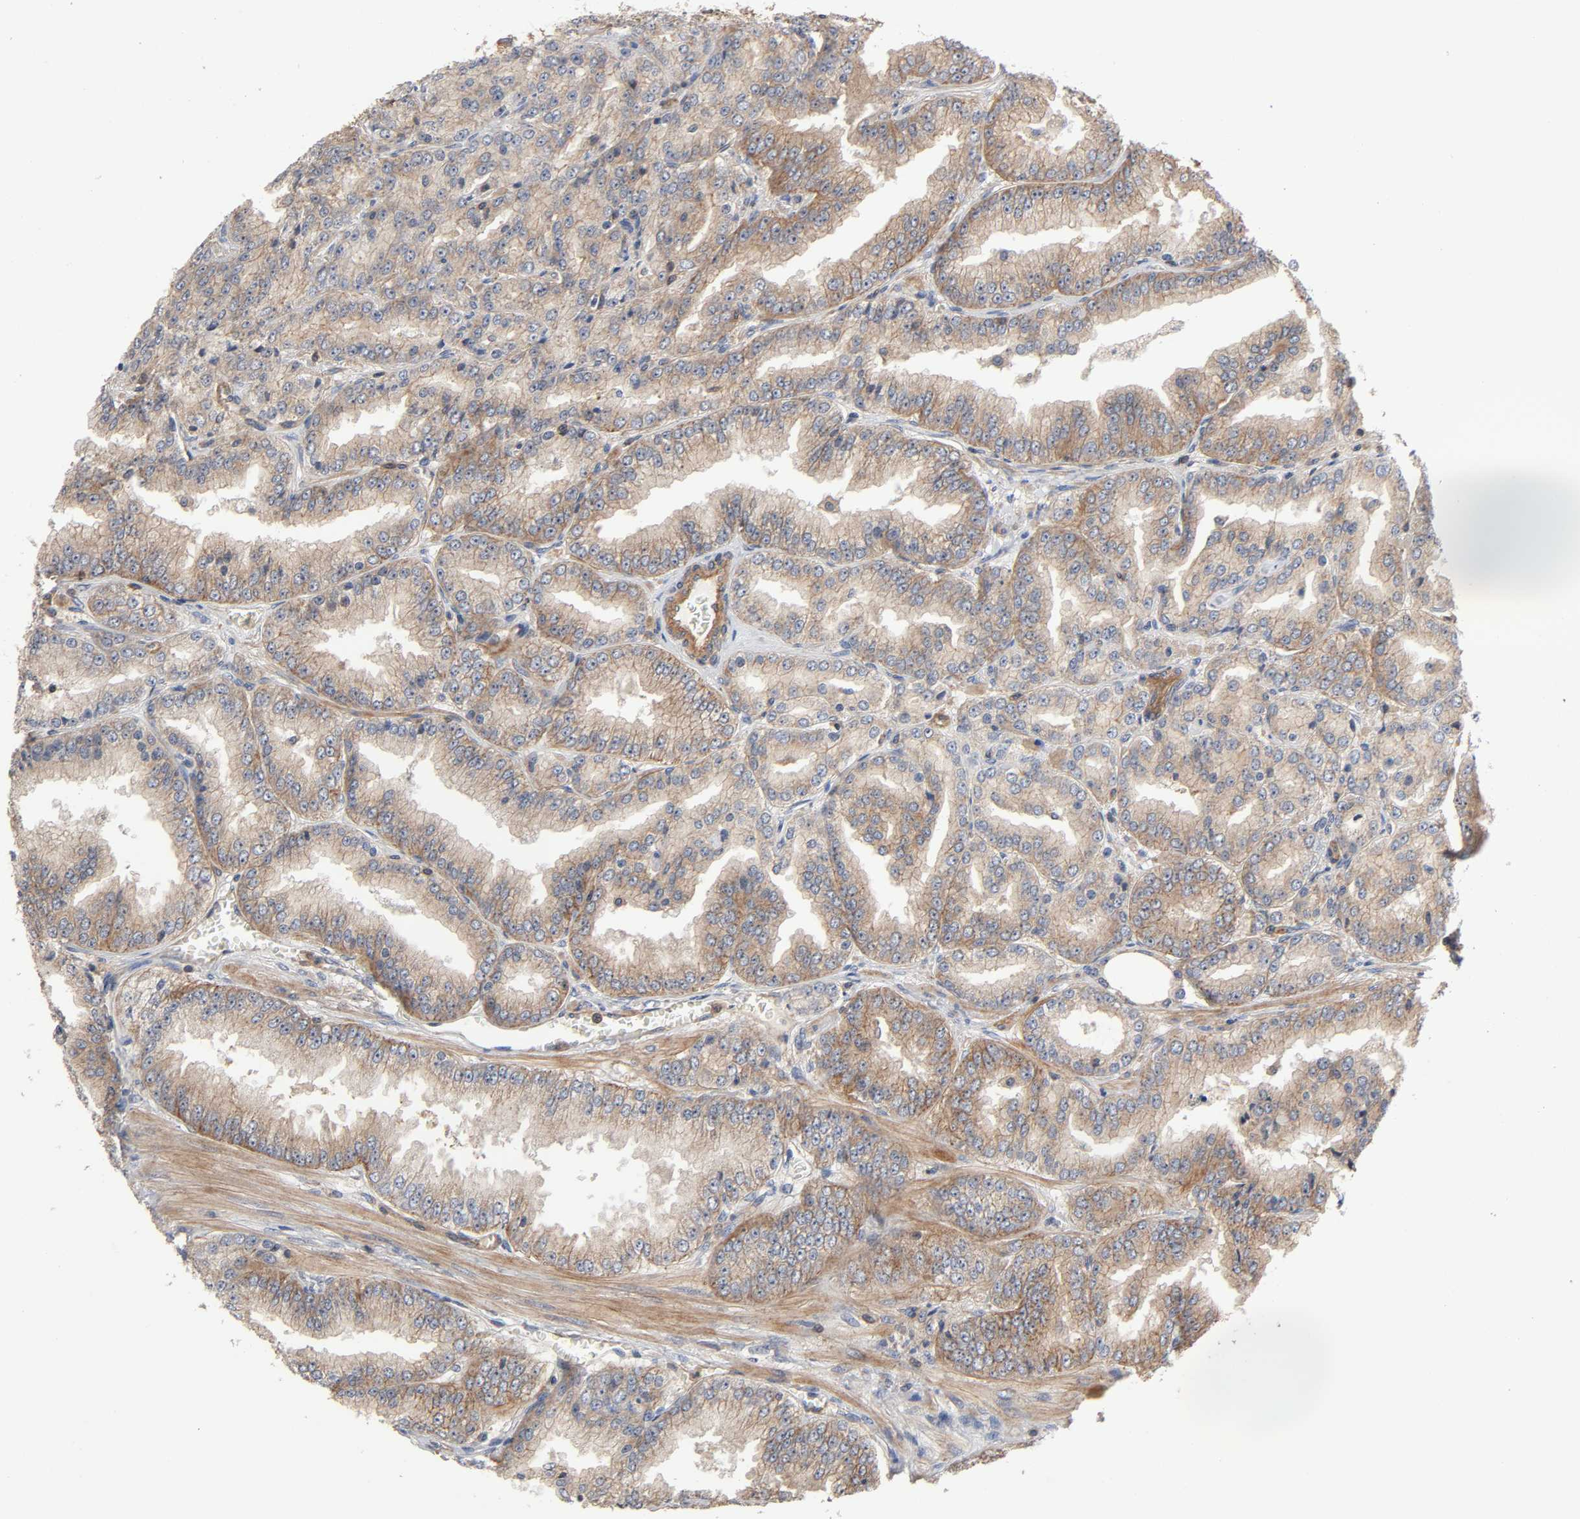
{"staining": {"intensity": "weak", "quantity": ">75%", "location": "cytoplasmic/membranous"}, "tissue": "prostate cancer", "cell_type": "Tumor cells", "image_type": "cancer", "snomed": [{"axis": "morphology", "description": "Adenocarcinoma, High grade"}, {"axis": "topography", "description": "Prostate"}], "caption": "Immunohistochemistry of human prostate high-grade adenocarcinoma demonstrates low levels of weak cytoplasmic/membranous positivity in about >75% of tumor cells.", "gene": "LAMTOR2", "patient": {"sex": "male", "age": 61}}